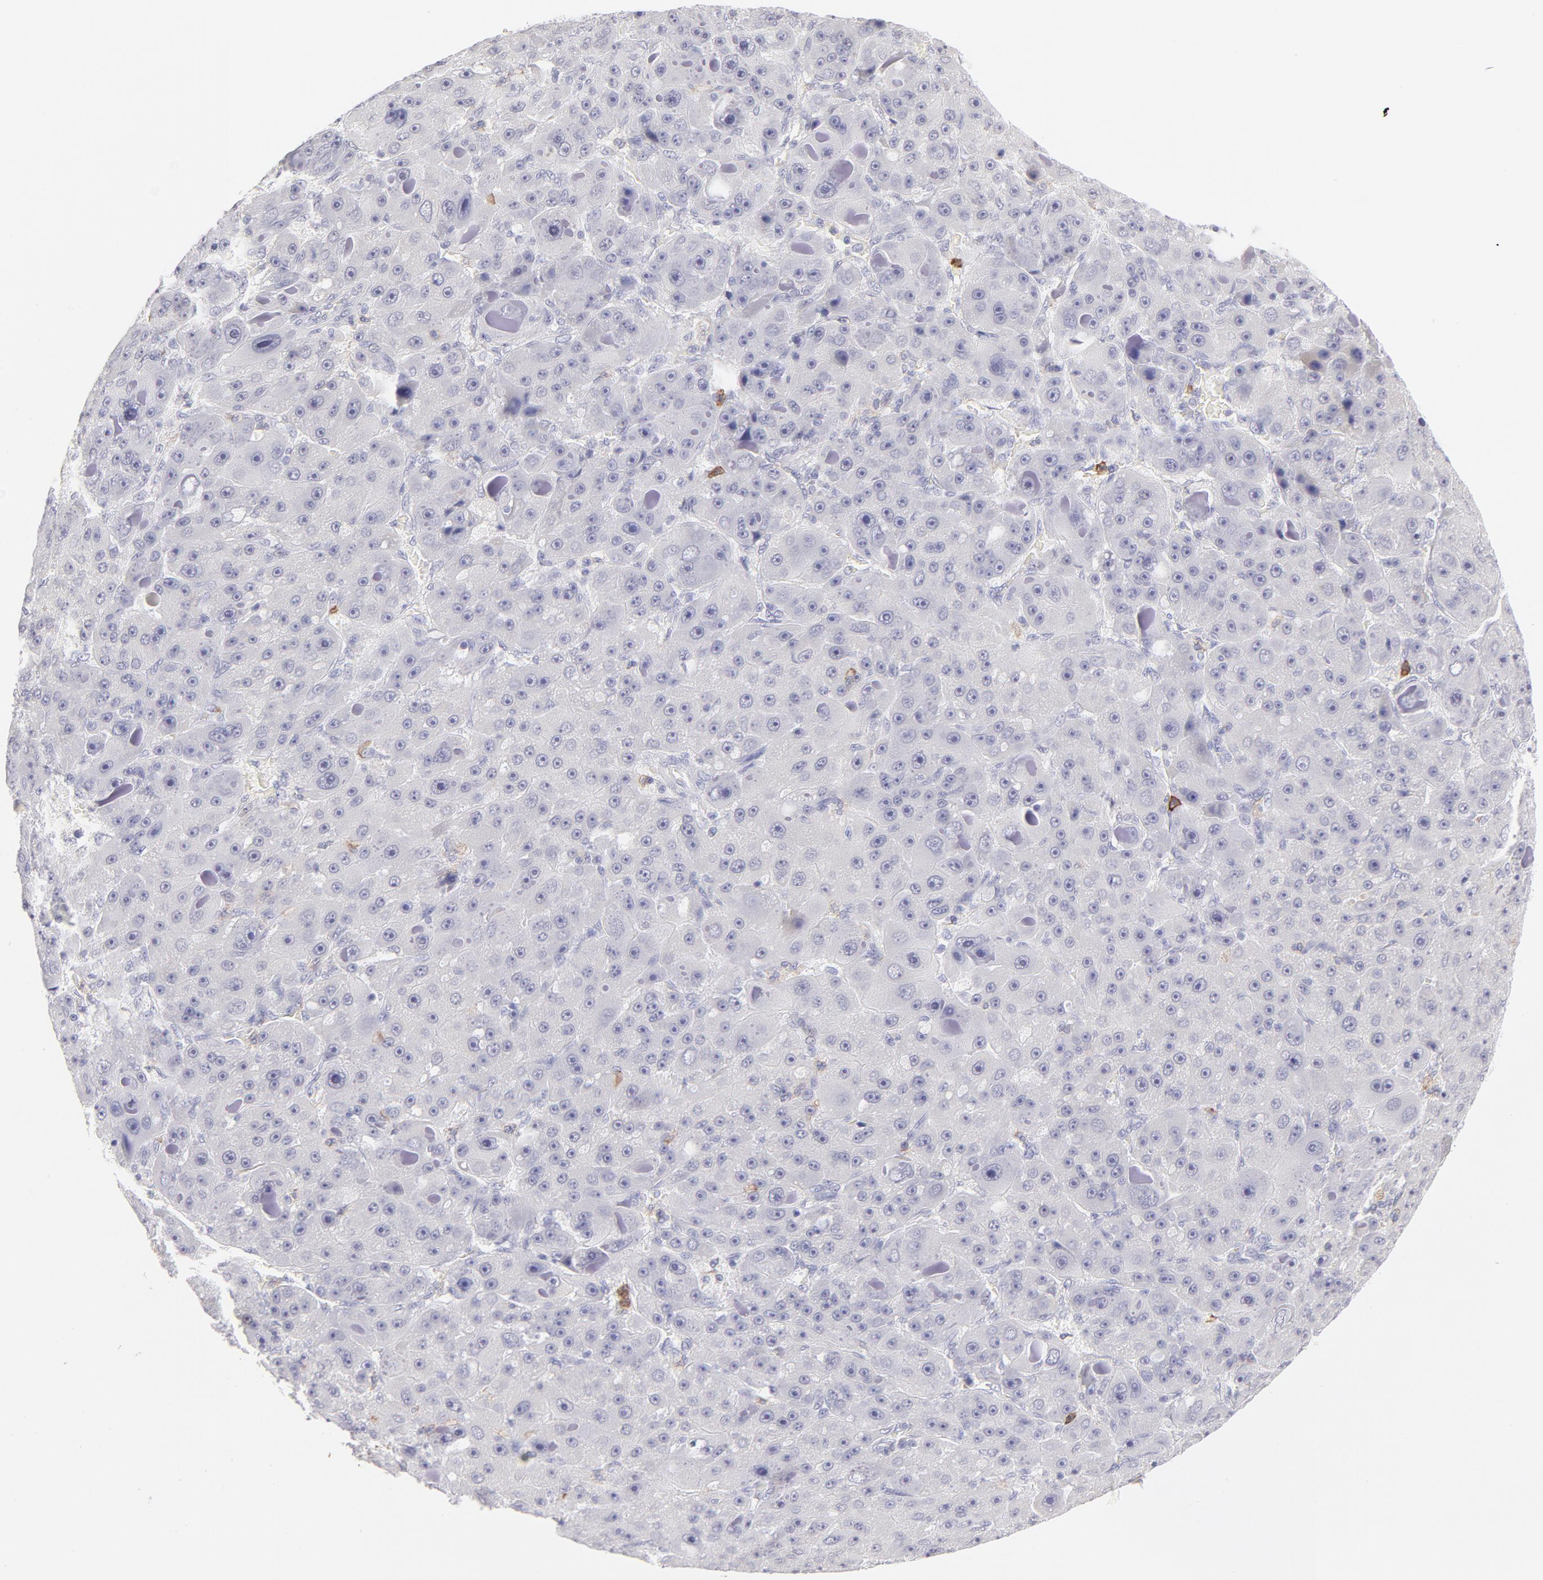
{"staining": {"intensity": "negative", "quantity": "none", "location": "none"}, "tissue": "liver cancer", "cell_type": "Tumor cells", "image_type": "cancer", "snomed": [{"axis": "morphology", "description": "Carcinoma, Hepatocellular, NOS"}, {"axis": "topography", "description": "Liver"}], "caption": "Immunohistochemistry photomicrograph of human liver cancer (hepatocellular carcinoma) stained for a protein (brown), which demonstrates no staining in tumor cells.", "gene": "LTB4R", "patient": {"sex": "male", "age": 76}}